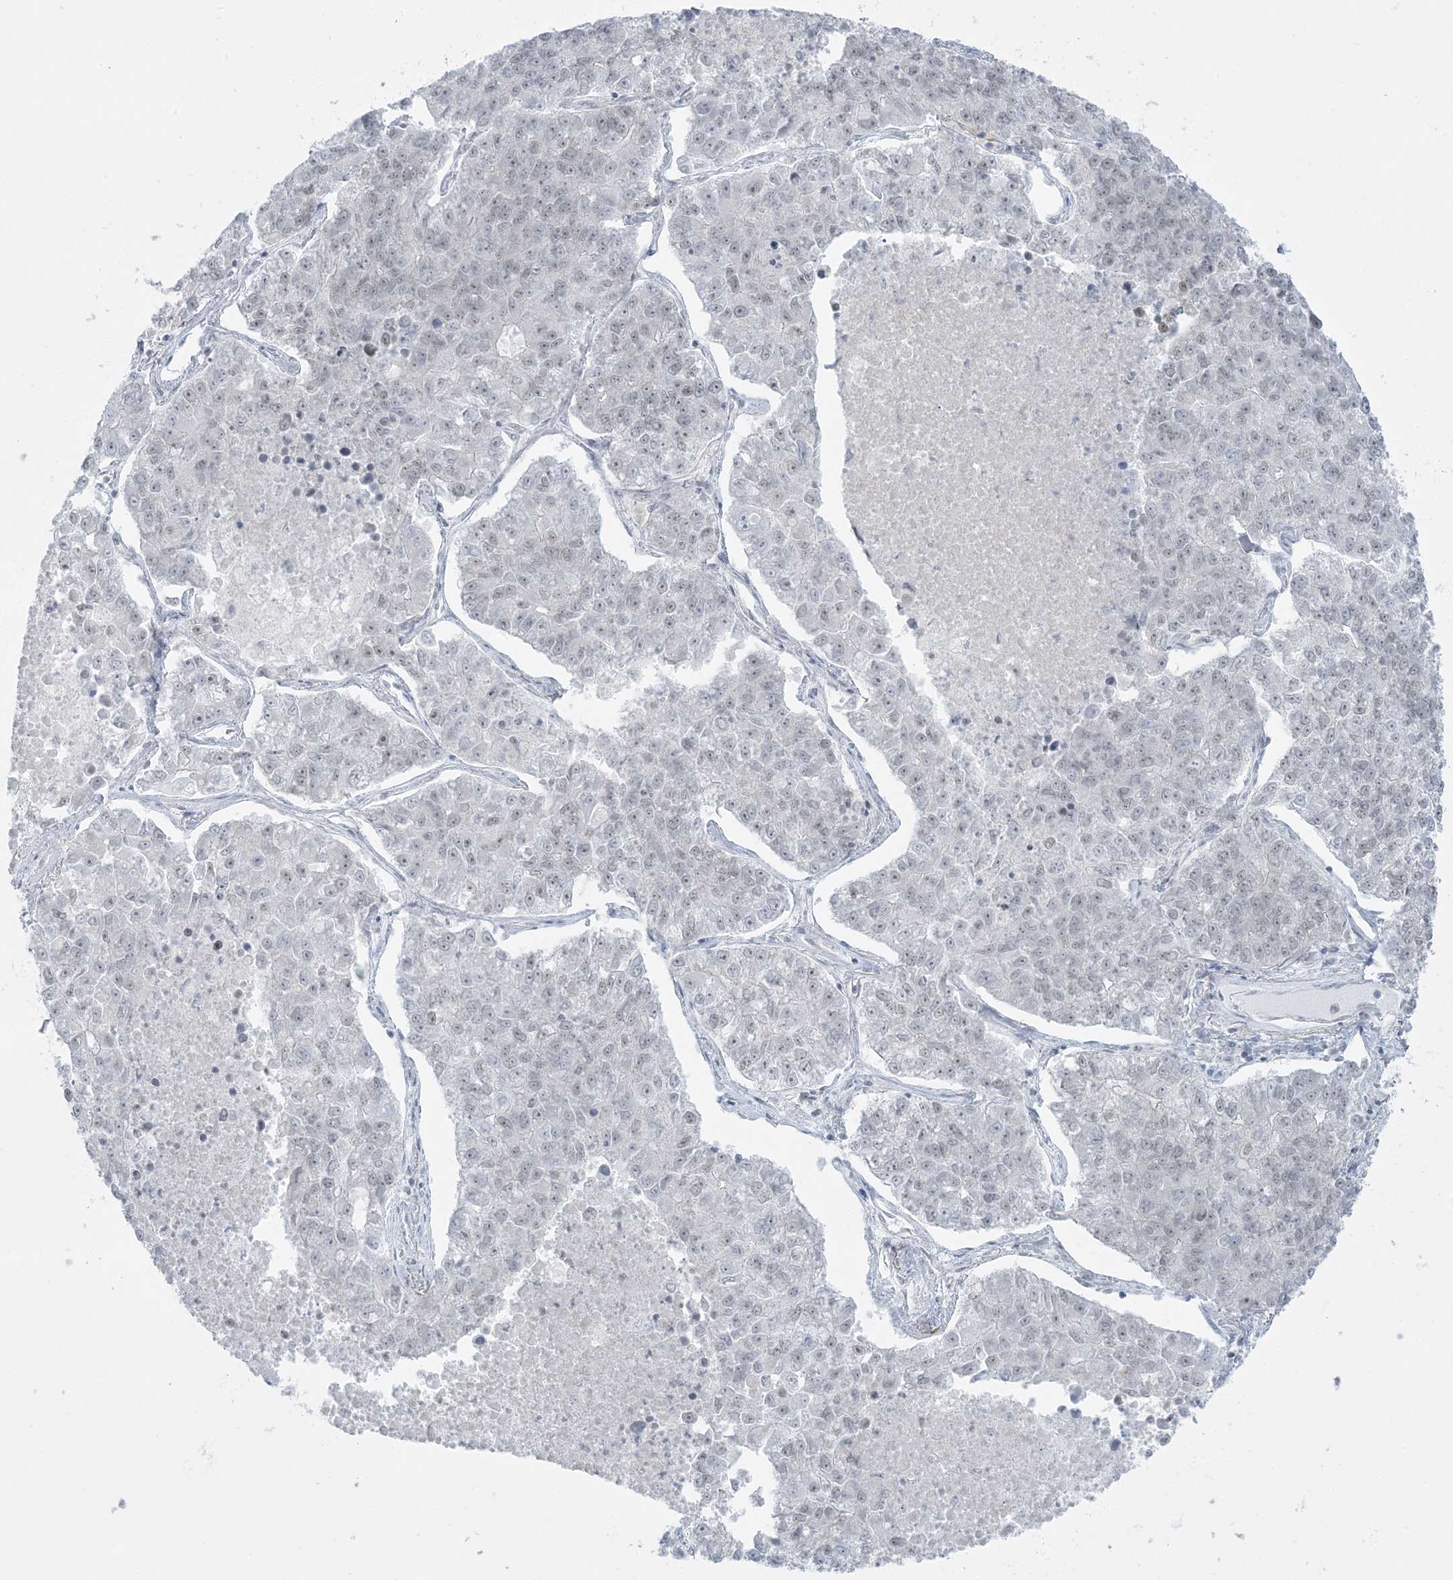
{"staining": {"intensity": "negative", "quantity": "none", "location": "none"}, "tissue": "lung cancer", "cell_type": "Tumor cells", "image_type": "cancer", "snomed": [{"axis": "morphology", "description": "Adenocarcinoma, NOS"}, {"axis": "topography", "description": "Lung"}], "caption": "DAB immunohistochemical staining of lung cancer (adenocarcinoma) shows no significant staining in tumor cells. (DAB (3,3'-diaminobenzidine) immunohistochemistry (IHC), high magnification).", "gene": "ZNF787", "patient": {"sex": "male", "age": 49}}